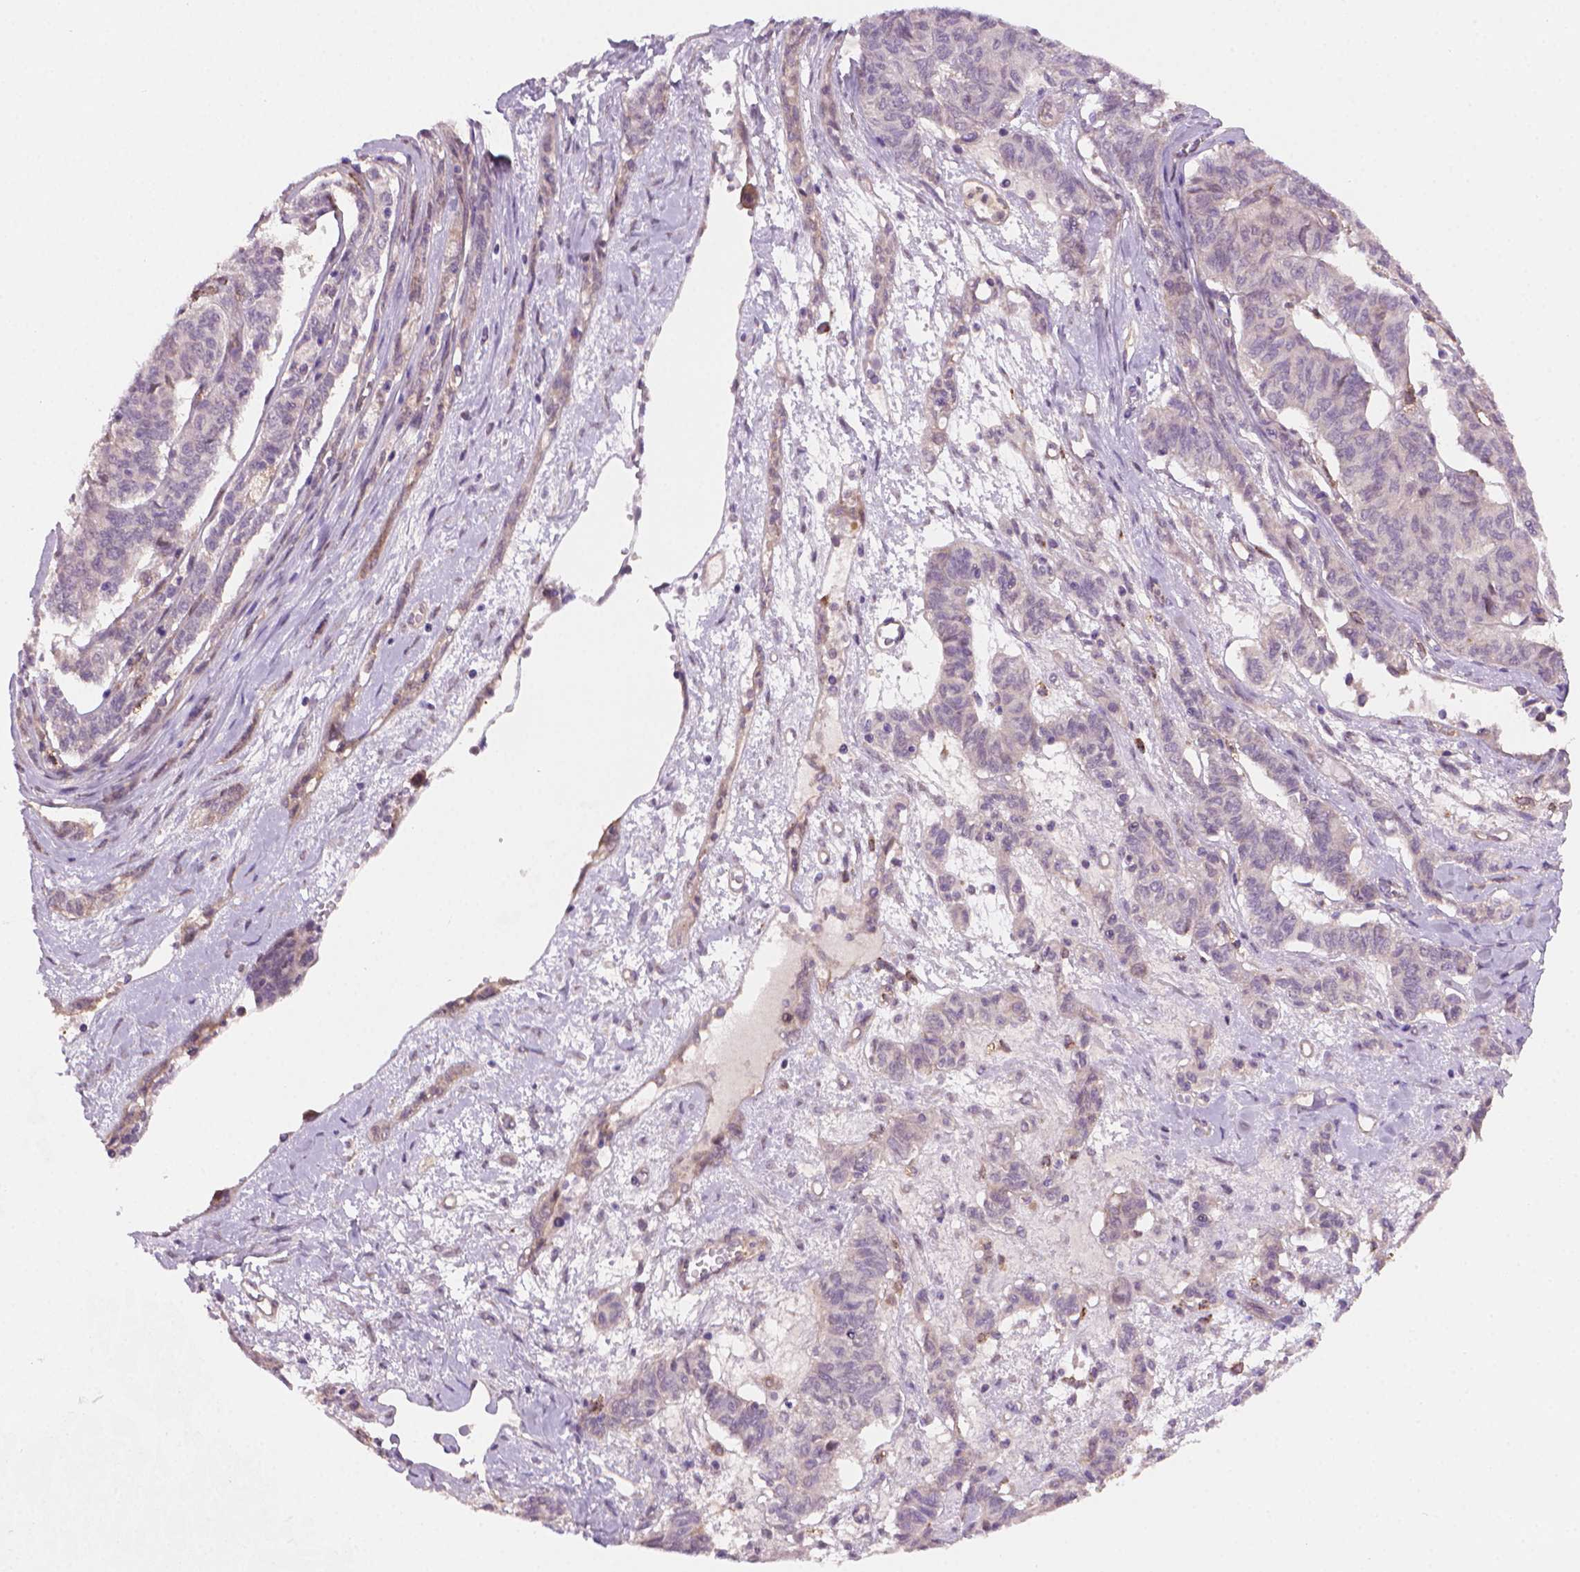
{"staining": {"intensity": "negative", "quantity": "none", "location": "none"}, "tissue": "ovarian cancer", "cell_type": "Tumor cells", "image_type": "cancer", "snomed": [{"axis": "morphology", "description": "Carcinoma, endometroid"}, {"axis": "topography", "description": "Ovary"}], "caption": "A histopathology image of ovarian cancer stained for a protein reveals no brown staining in tumor cells.", "gene": "AMMECR1", "patient": {"sex": "female", "age": 80}}